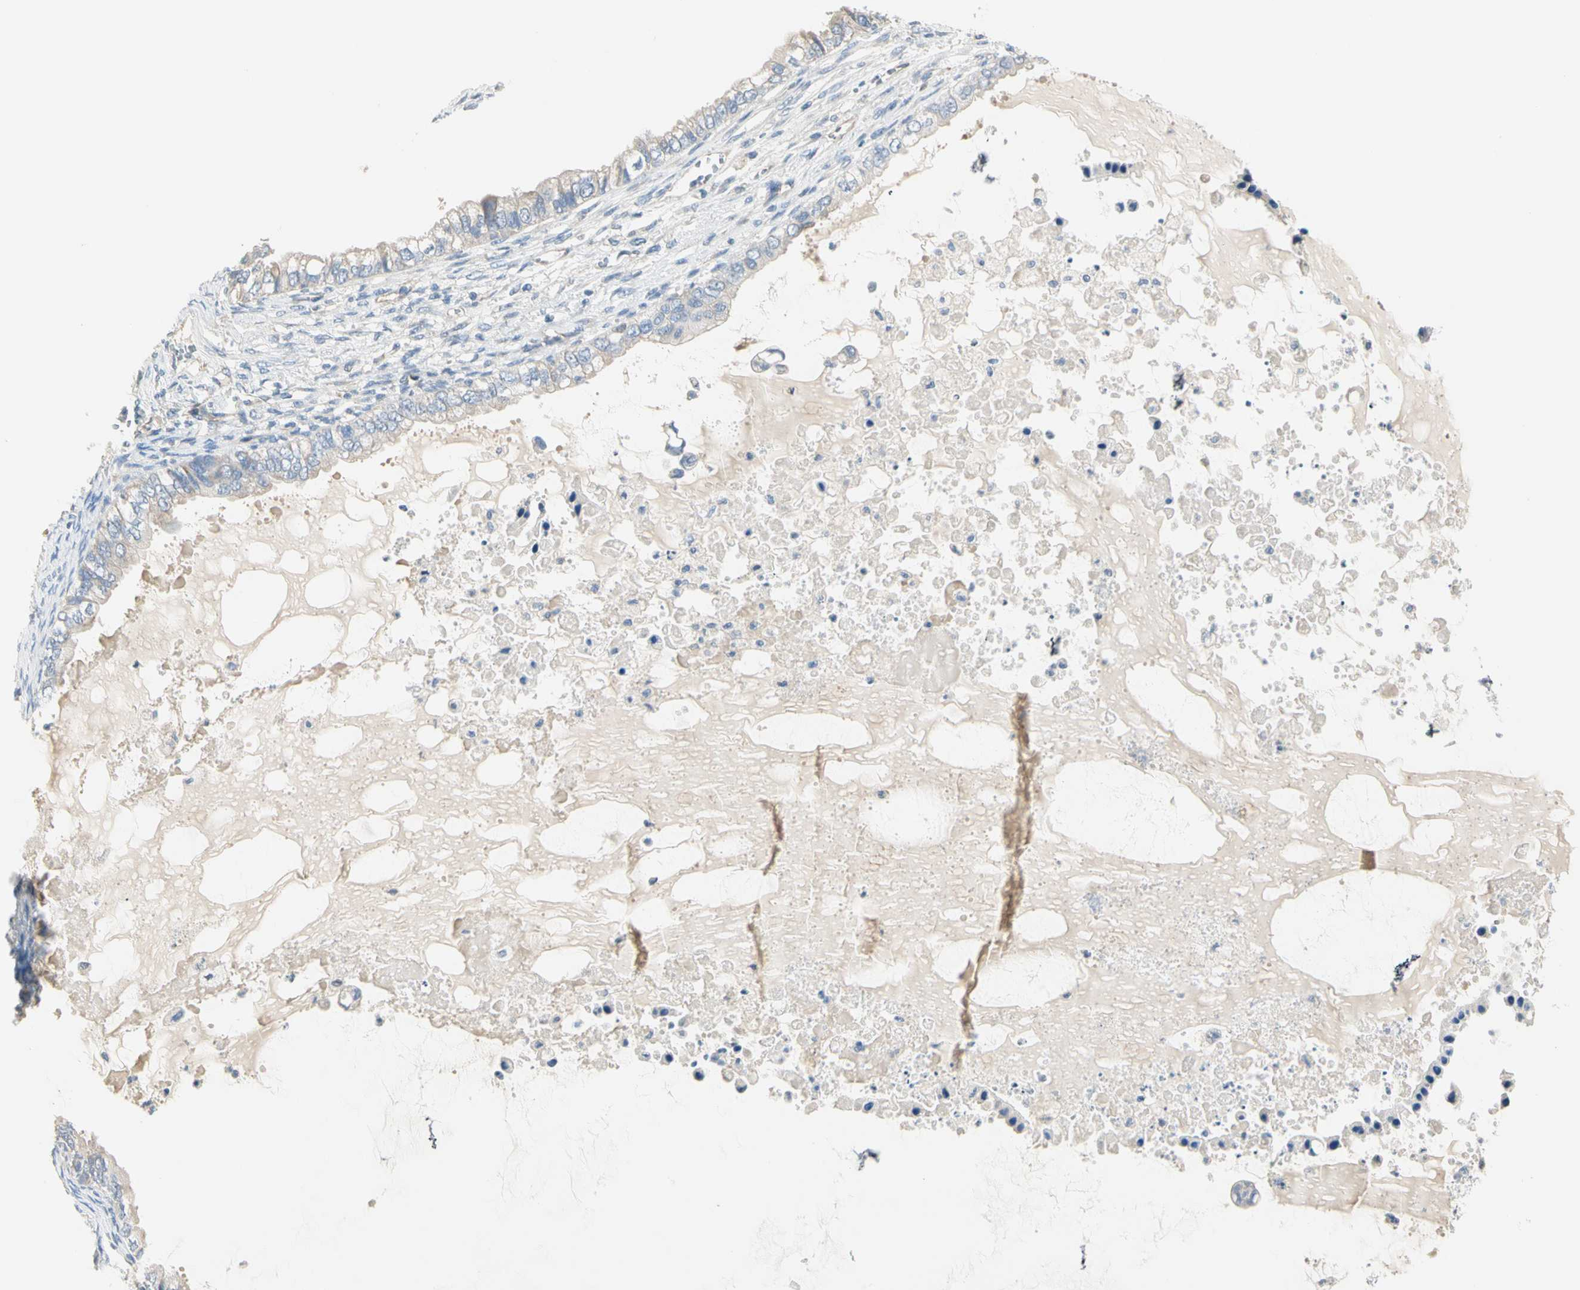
{"staining": {"intensity": "weak", "quantity": "25%-75%", "location": "cytoplasmic/membranous"}, "tissue": "ovarian cancer", "cell_type": "Tumor cells", "image_type": "cancer", "snomed": [{"axis": "morphology", "description": "Cystadenocarcinoma, mucinous, NOS"}, {"axis": "topography", "description": "Ovary"}], "caption": "Ovarian mucinous cystadenocarcinoma stained for a protein reveals weak cytoplasmic/membranous positivity in tumor cells.", "gene": "GPR153", "patient": {"sex": "female", "age": 80}}